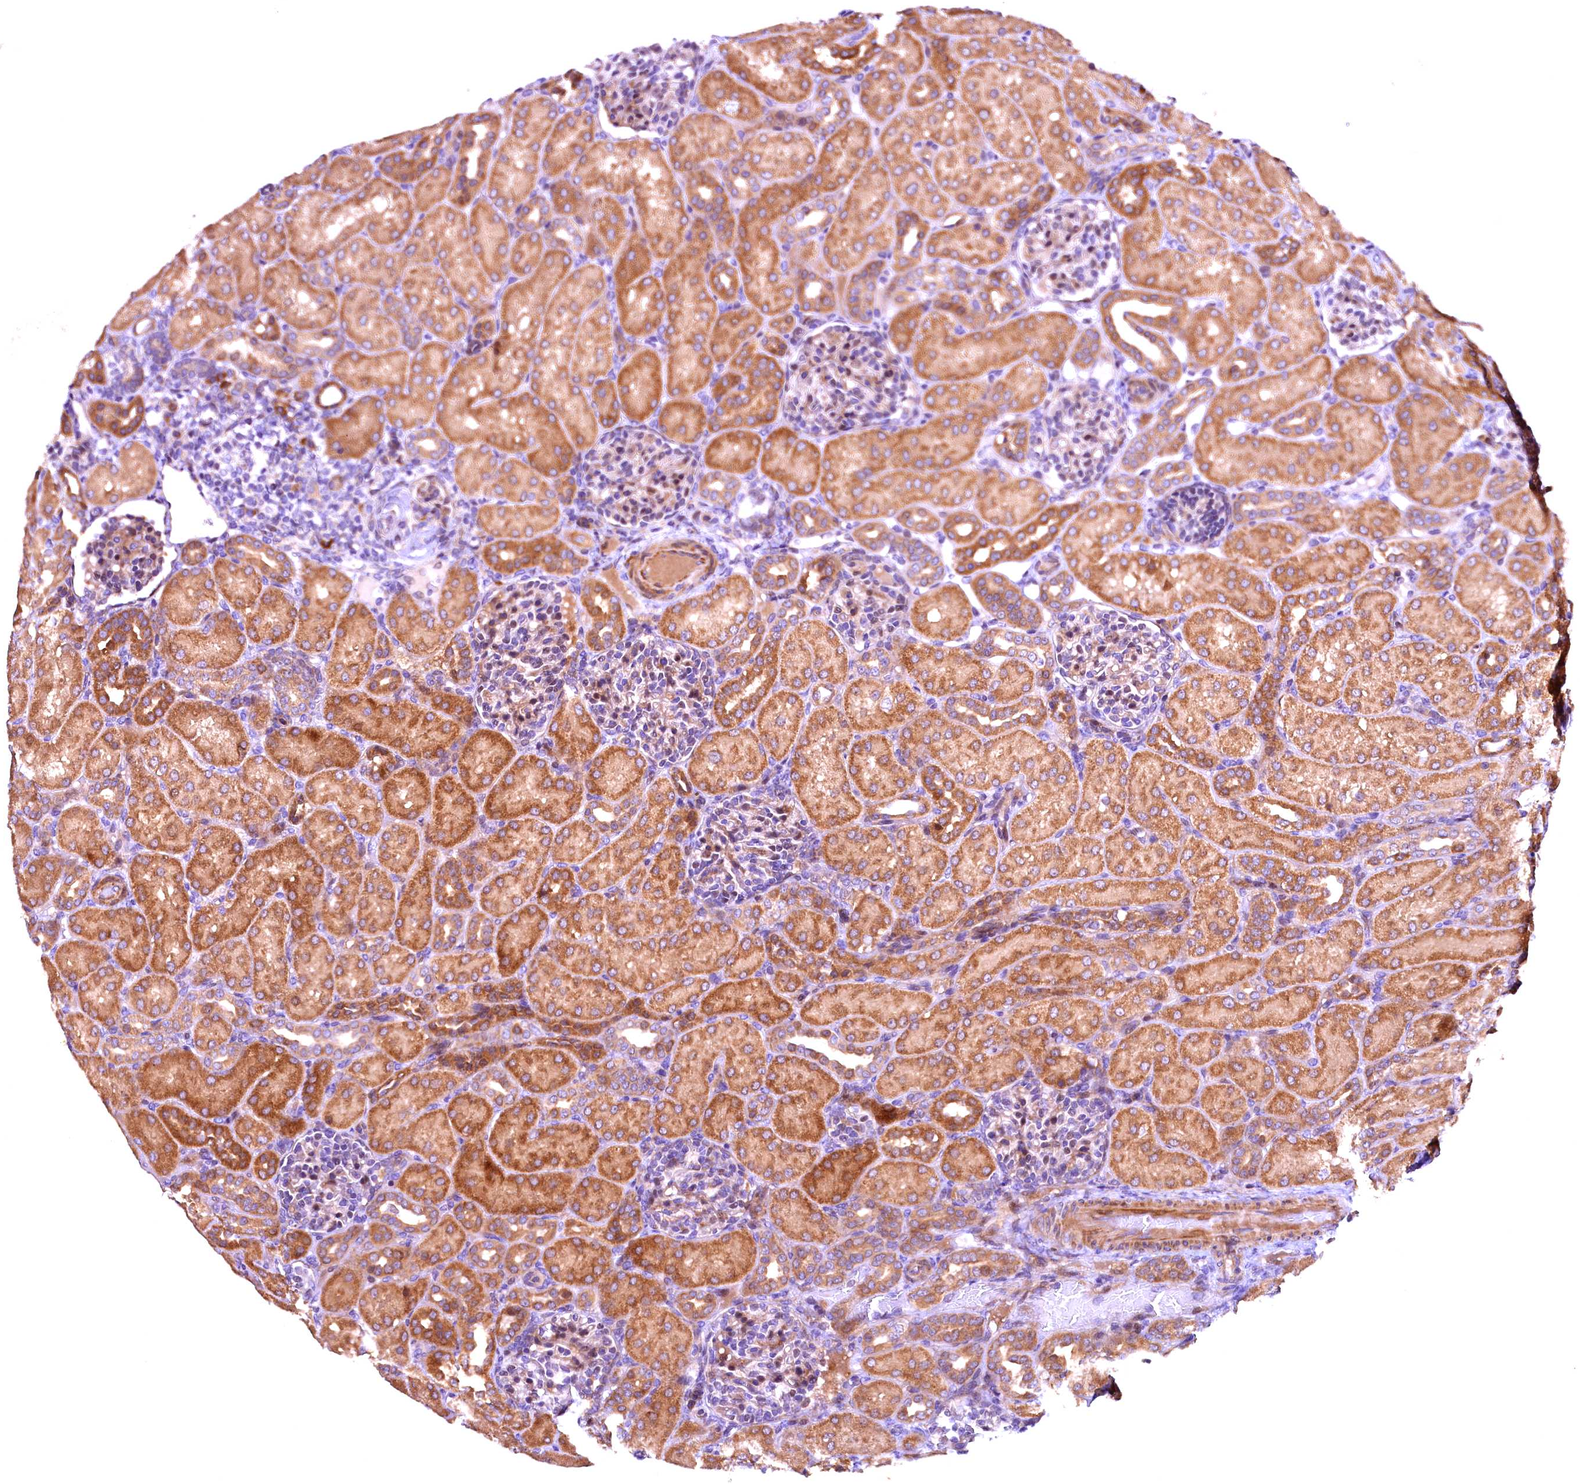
{"staining": {"intensity": "weak", "quantity": "25%-75%", "location": "cytoplasmic/membranous"}, "tissue": "kidney", "cell_type": "Cells in glomeruli", "image_type": "normal", "snomed": [{"axis": "morphology", "description": "Normal tissue, NOS"}, {"axis": "topography", "description": "Kidney"}], "caption": "Protein expression analysis of benign kidney demonstrates weak cytoplasmic/membranous positivity in about 25%-75% of cells in glomeruli. The staining is performed using DAB brown chromogen to label protein expression. The nuclei are counter-stained blue using hematoxylin.", "gene": "RPUSD2", "patient": {"sex": "male", "age": 1}}